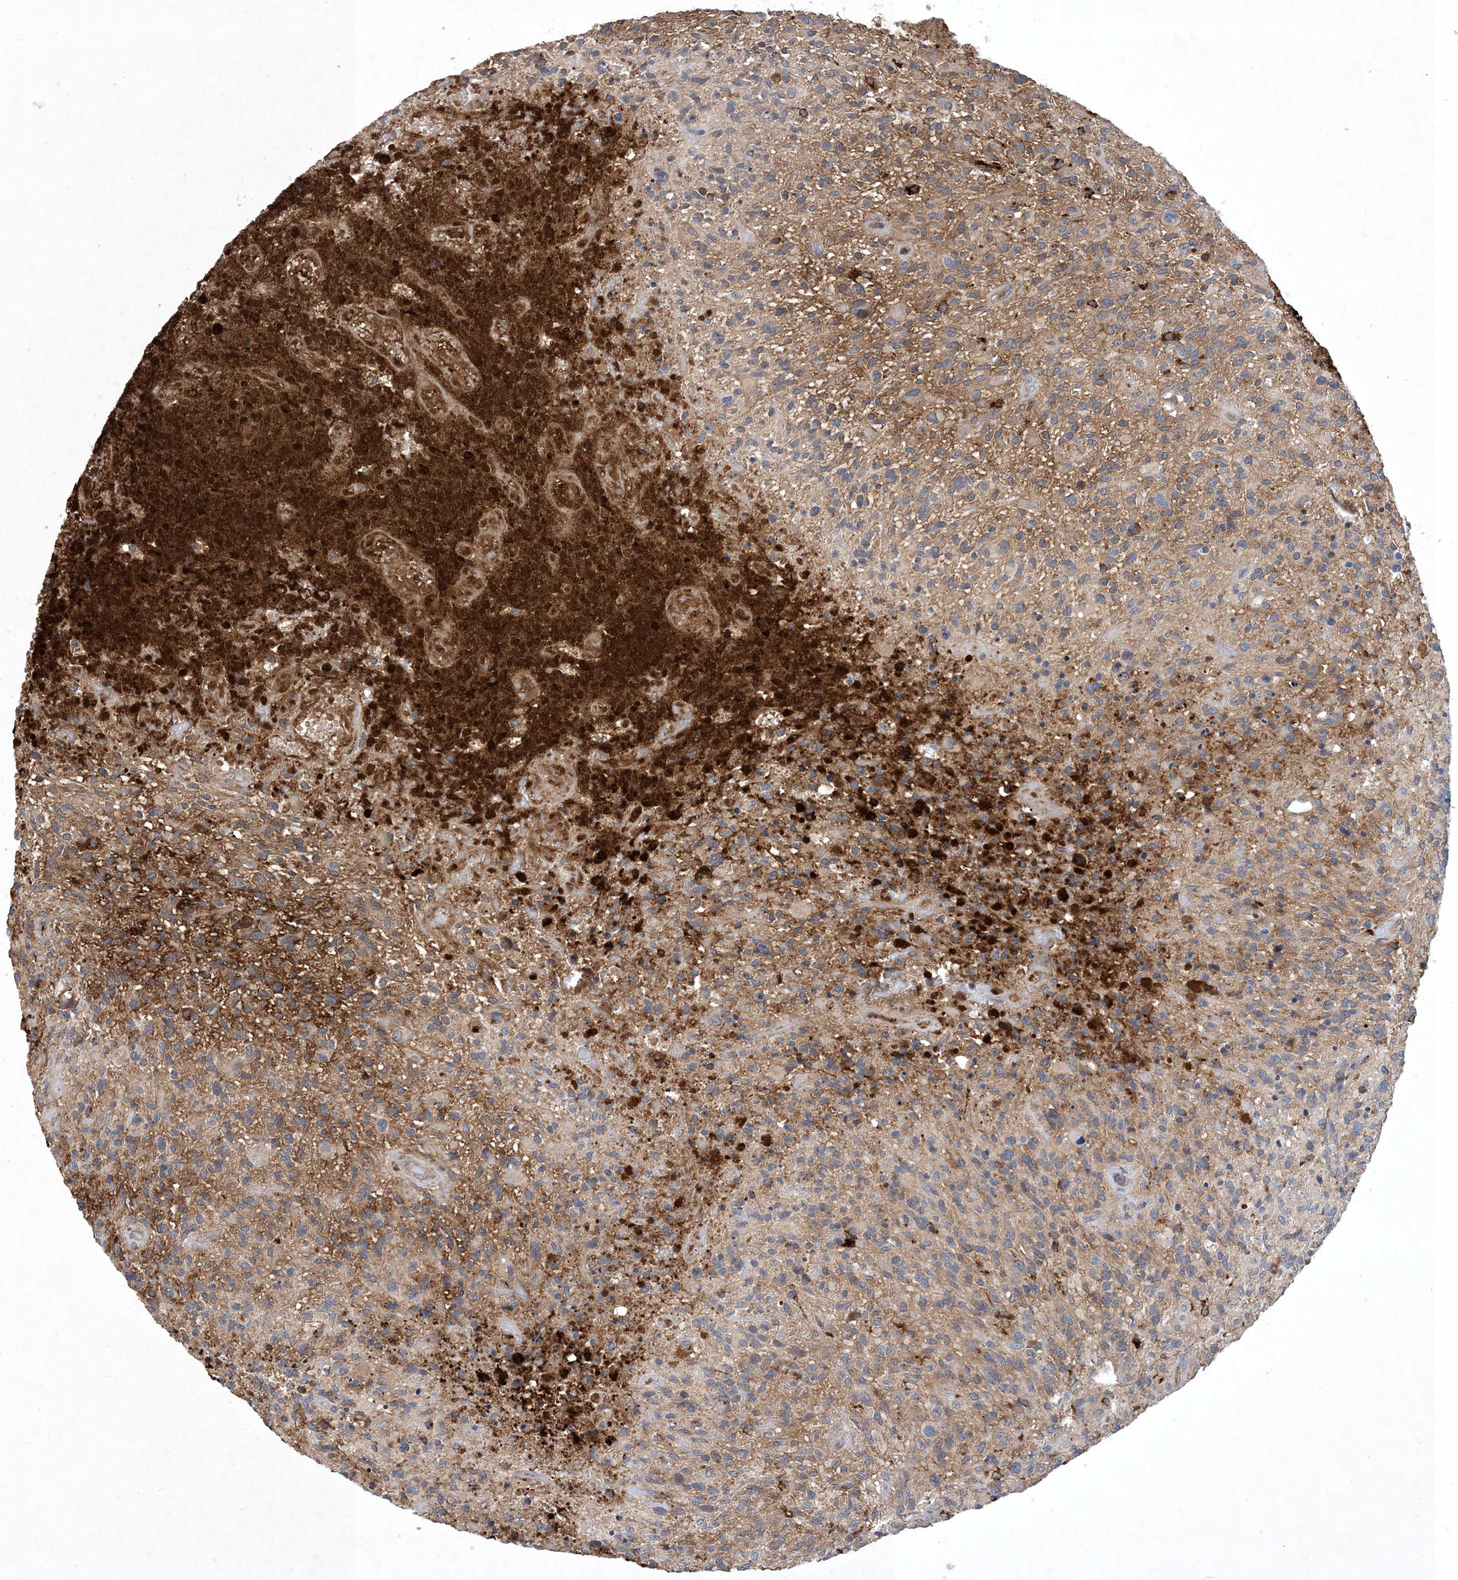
{"staining": {"intensity": "strong", "quantity": "<25%", "location": "cytoplasmic/membranous,nuclear"}, "tissue": "glioma", "cell_type": "Tumor cells", "image_type": "cancer", "snomed": [{"axis": "morphology", "description": "Glioma, malignant, High grade"}, {"axis": "topography", "description": "Brain"}], "caption": "The immunohistochemical stain highlights strong cytoplasmic/membranous and nuclear expression in tumor cells of malignant glioma (high-grade) tissue. (DAB IHC, brown staining for protein, blue staining for nuclei).", "gene": "STK19", "patient": {"sex": "male", "age": 47}}